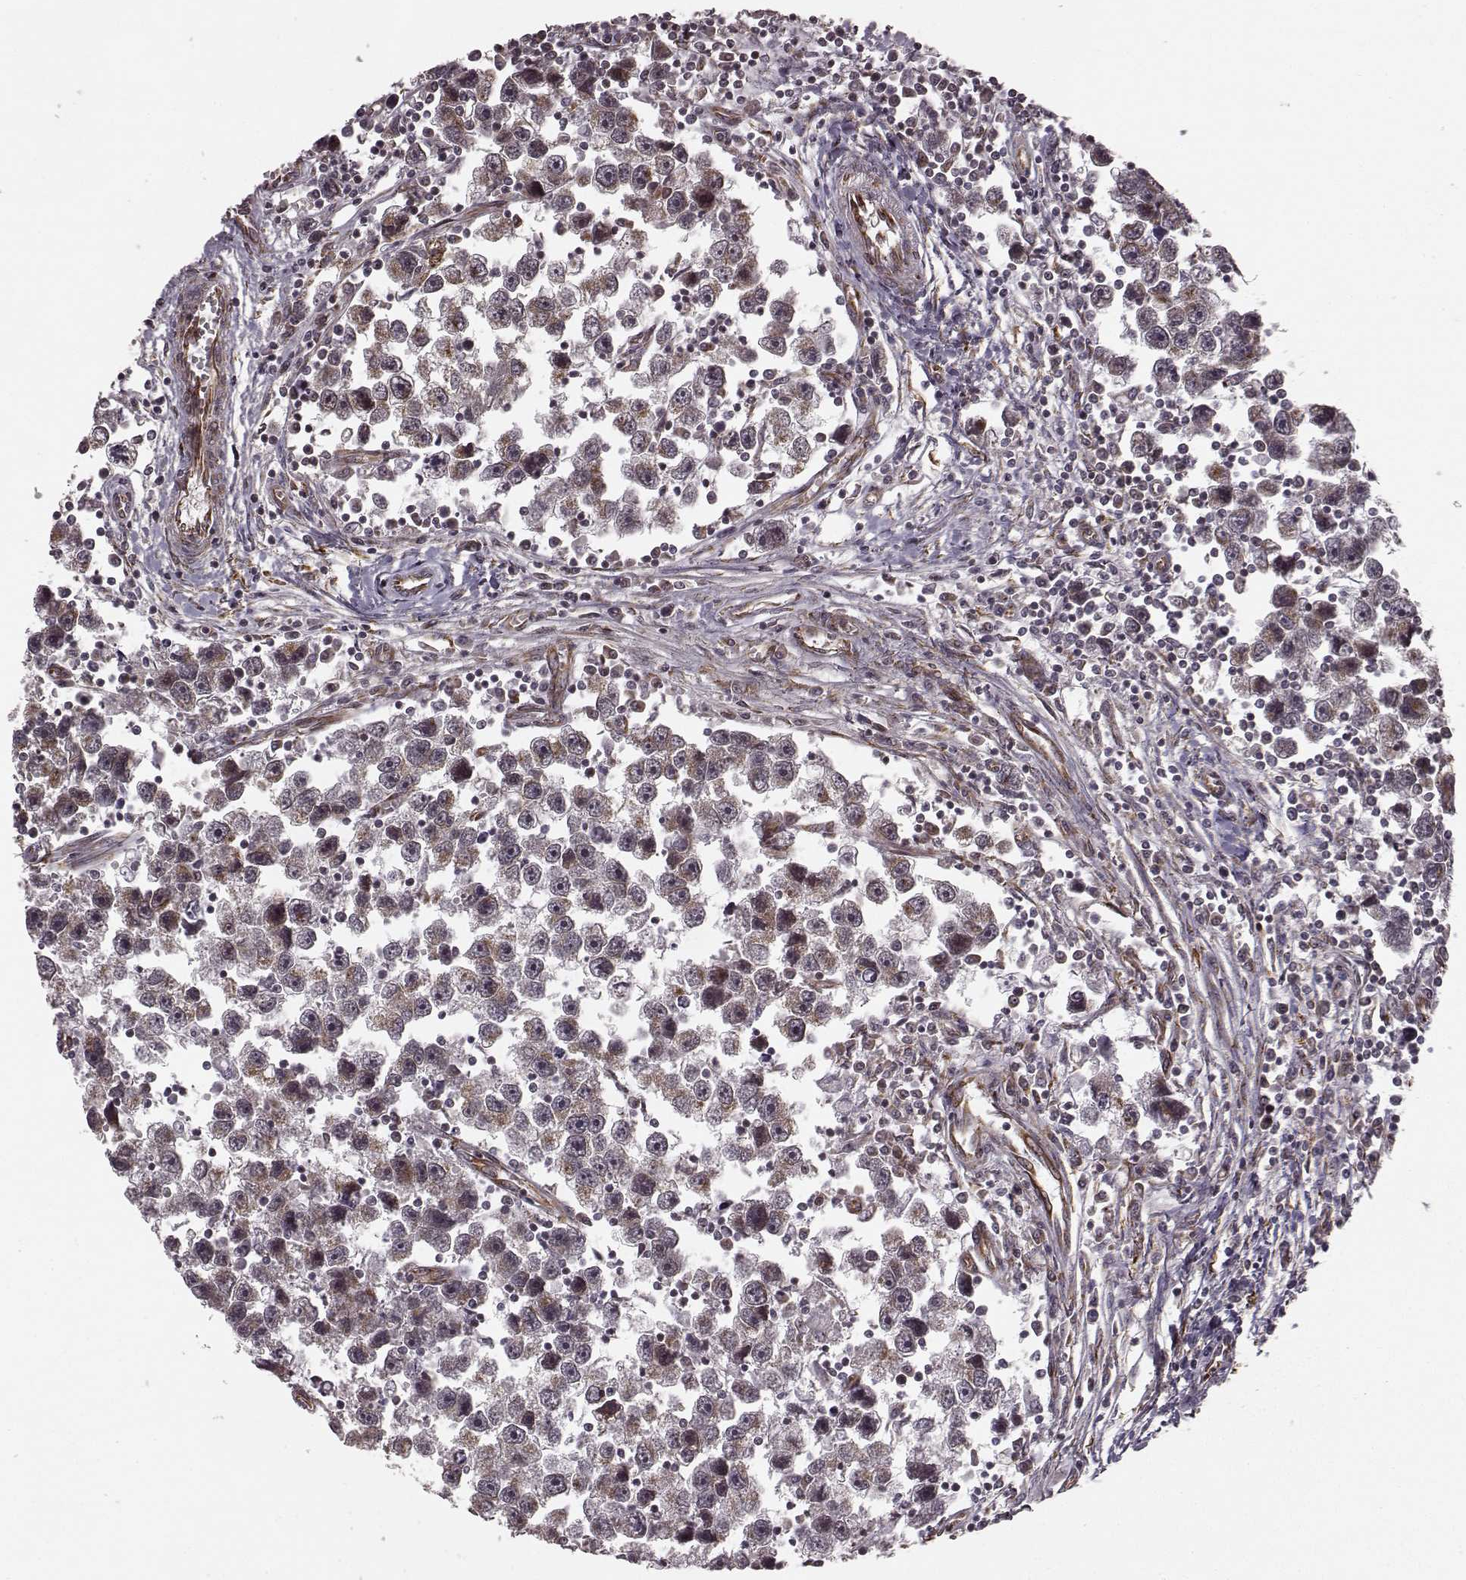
{"staining": {"intensity": "negative", "quantity": "none", "location": "none"}, "tissue": "testis cancer", "cell_type": "Tumor cells", "image_type": "cancer", "snomed": [{"axis": "morphology", "description": "Seminoma, NOS"}, {"axis": "topography", "description": "Testis"}], "caption": "Tumor cells show no significant protein staining in testis cancer (seminoma).", "gene": "TMEM14A", "patient": {"sex": "male", "age": 30}}